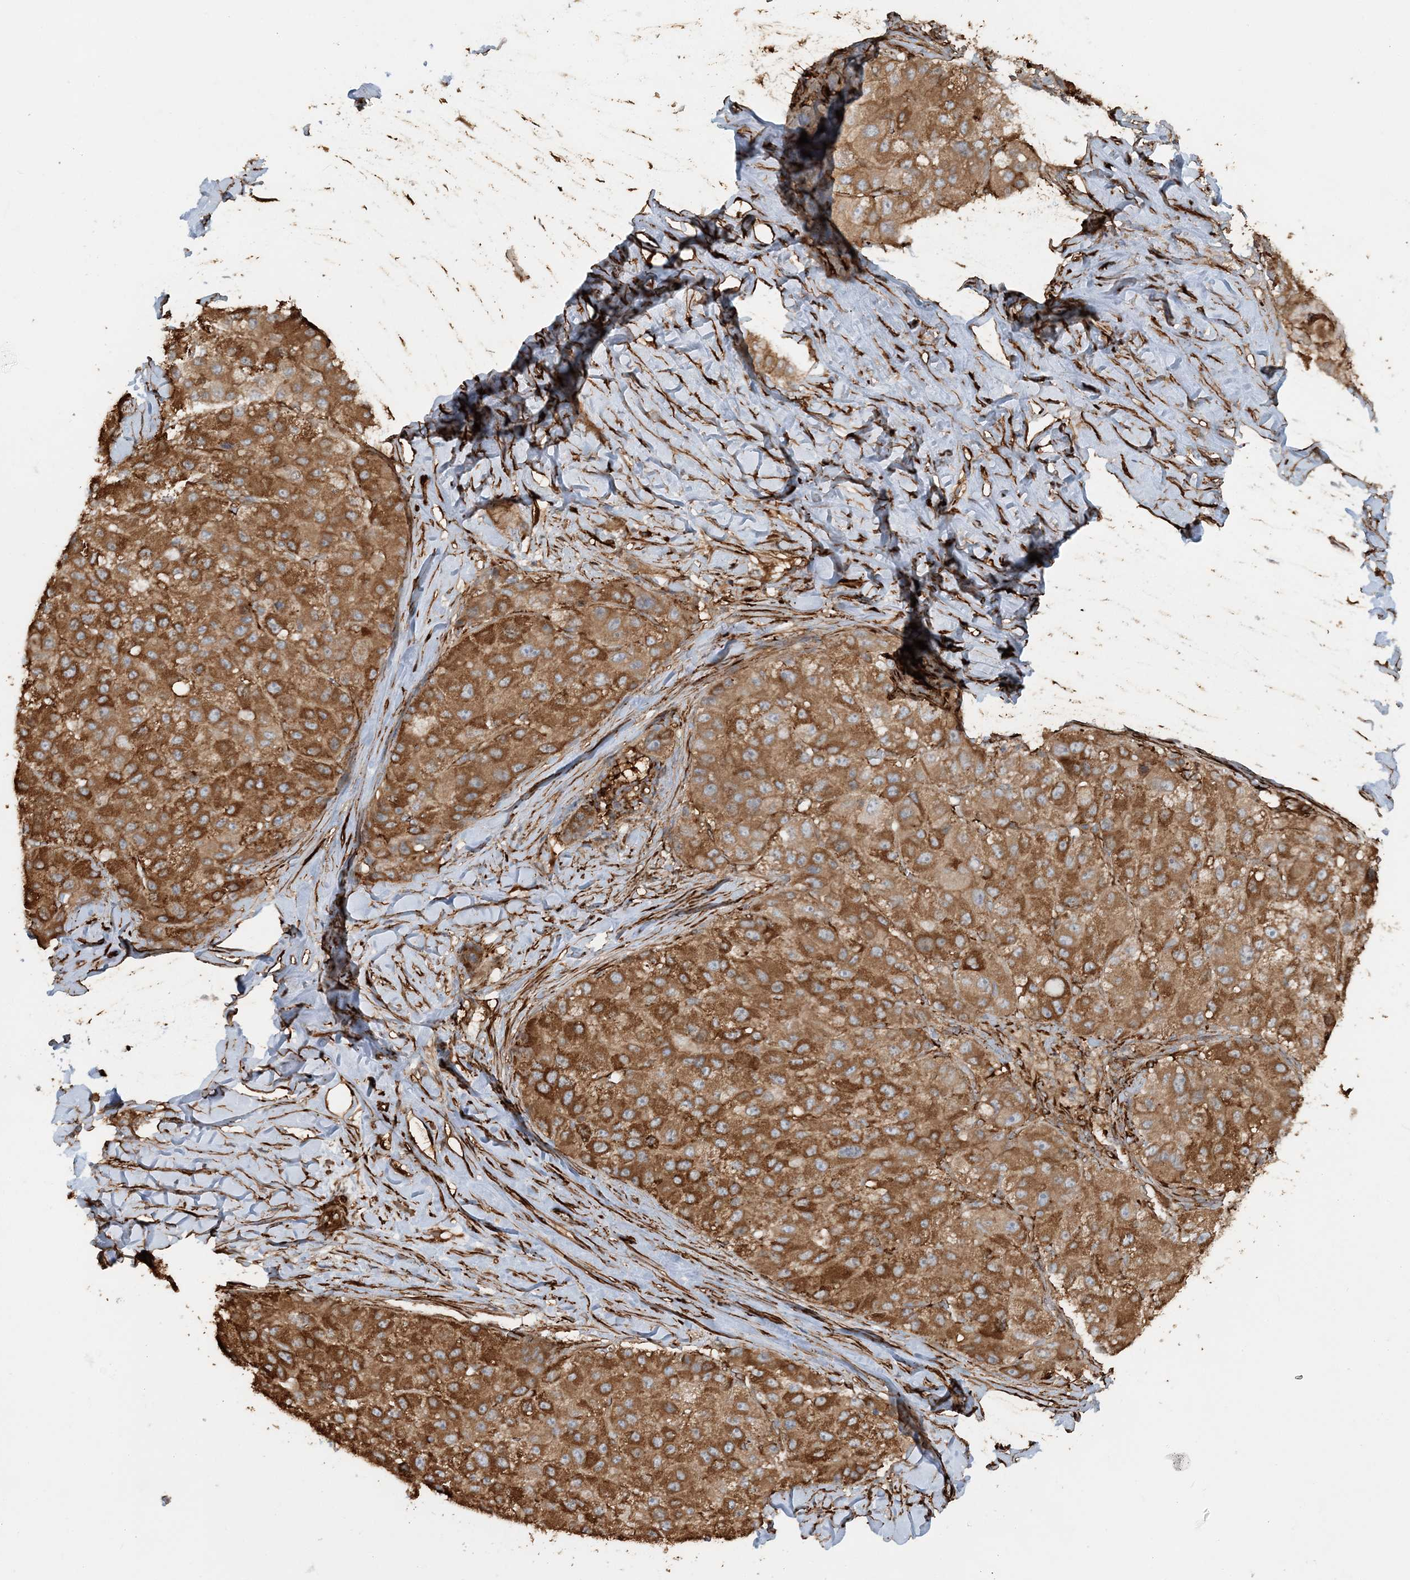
{"staining": {"intensity": "strong", "quantity": ">75%", "location": "cytoplasmic/membranous"}, "tissue": "liver cancer", "cell_type": "Tumor cells", "image_type": "cancer", "snomed": [{"axis": "morphology", "description": "Carcinoma, Hepatocellular, NOS"}, {"axis": "topography", "description": "Liver"}], "caption": "Liver cancer (hepatocellular carcinoma) stained with DAB IHC shows high levels of strong cytoplasmic/membranous staining in approximately >75% of tumor cells. (DAB (3,3'-diaminobenzidine) = brown stain, brightfield microscopy at high magnification).", "gene": "DSTN", "patient": {"sex": "male", "age": 80}}